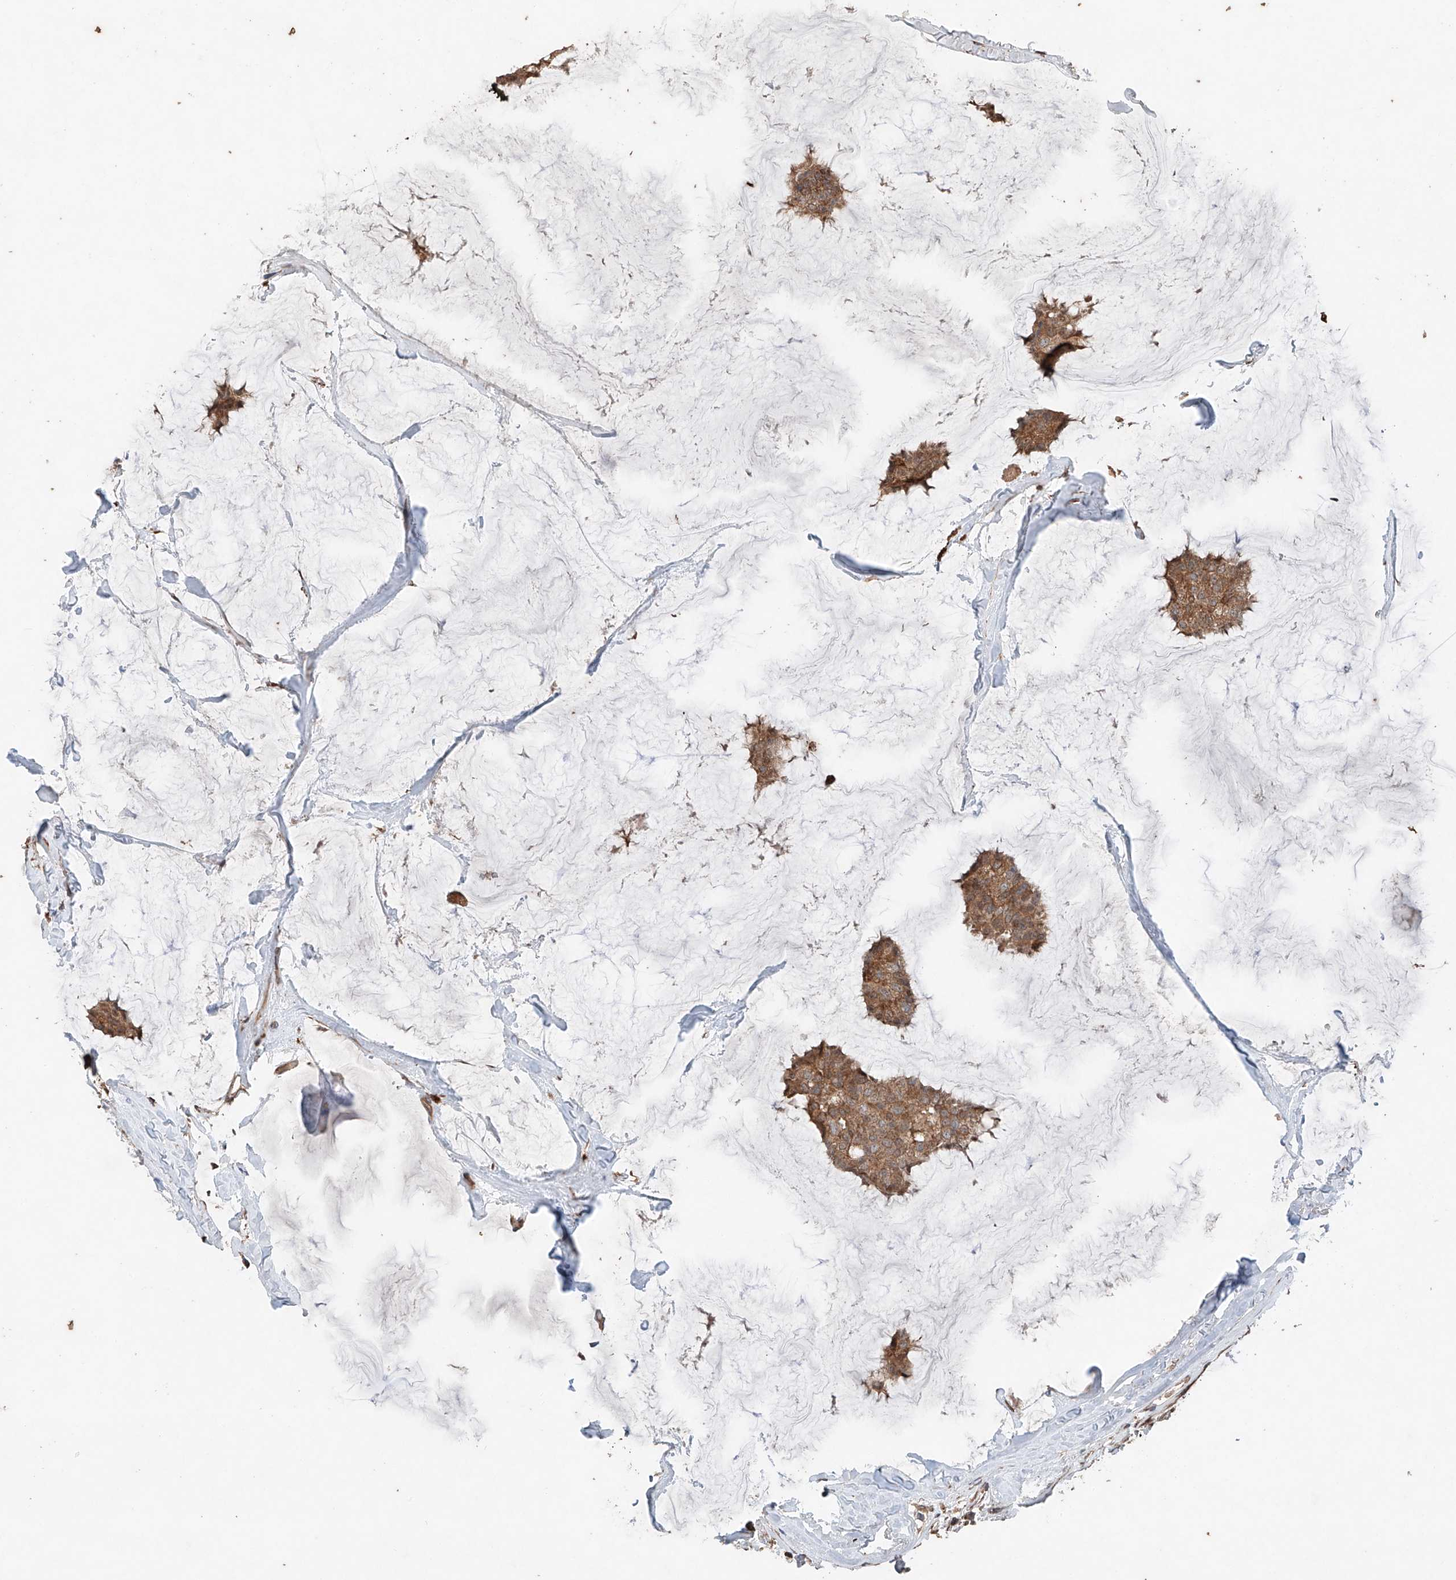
{"staining": {"intensity": "moderate", "quantity": ">75%", "location": "cytoplasmic/membranous"}, "tissue": "breast cancer", "cell_type": "Tumor cells", "image_type": "cancer", "snomed": [{"axis": "morphology", "description": "Duct carcinoma"}, {"axis": "topography", "description": "Breast"}], "caption": "Breast intraductal carcinoma was stained to show a protein in brown. There is medium levels of moderate cytoplasmic/membranous positivity in about >75% of tumor cells. (brown staining indicates protein expression, while blue staining denotes nuclei).", "gene": "AP4B1", "patient": {"sex": "female", "age": 93}}